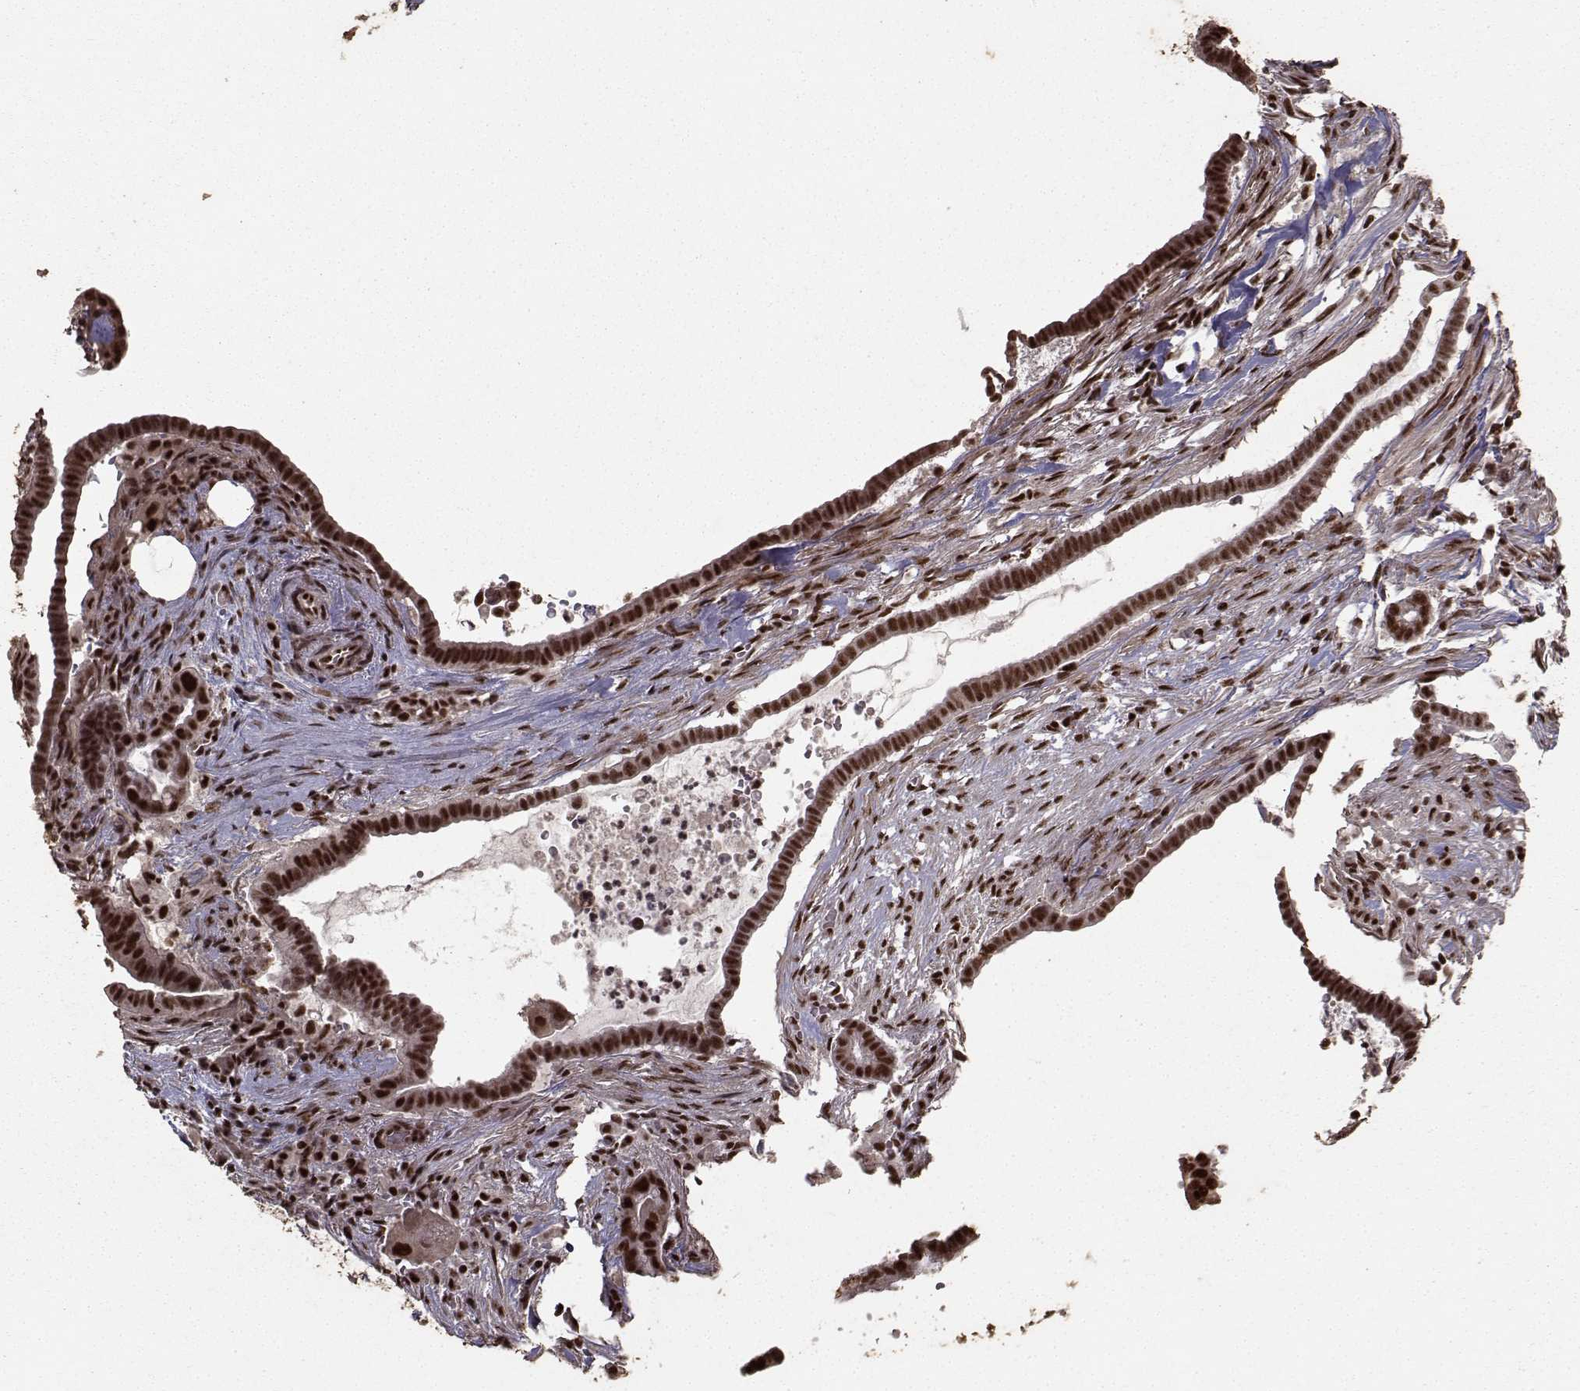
{"staining": {"intensity": "strong", "quantity": ">75%", "location": "nuclear"}, "tissue": "pancreatic cancer", "cell_type": "Tumor cells", "image_type": "cancer", "snomed": [{"axis": "morphology", "description": "Adenocarcinoma, NOS"}, {"axis": "topography", "description": "Pancreas"}], "caption": "This is a photomicrograph of immunohistochemistry staining of pancreatic cancer, which shows strong staining in the nuclear of tumor cells.", "gene": "SF1", "patient": {"sex": "male", "age": 61}}